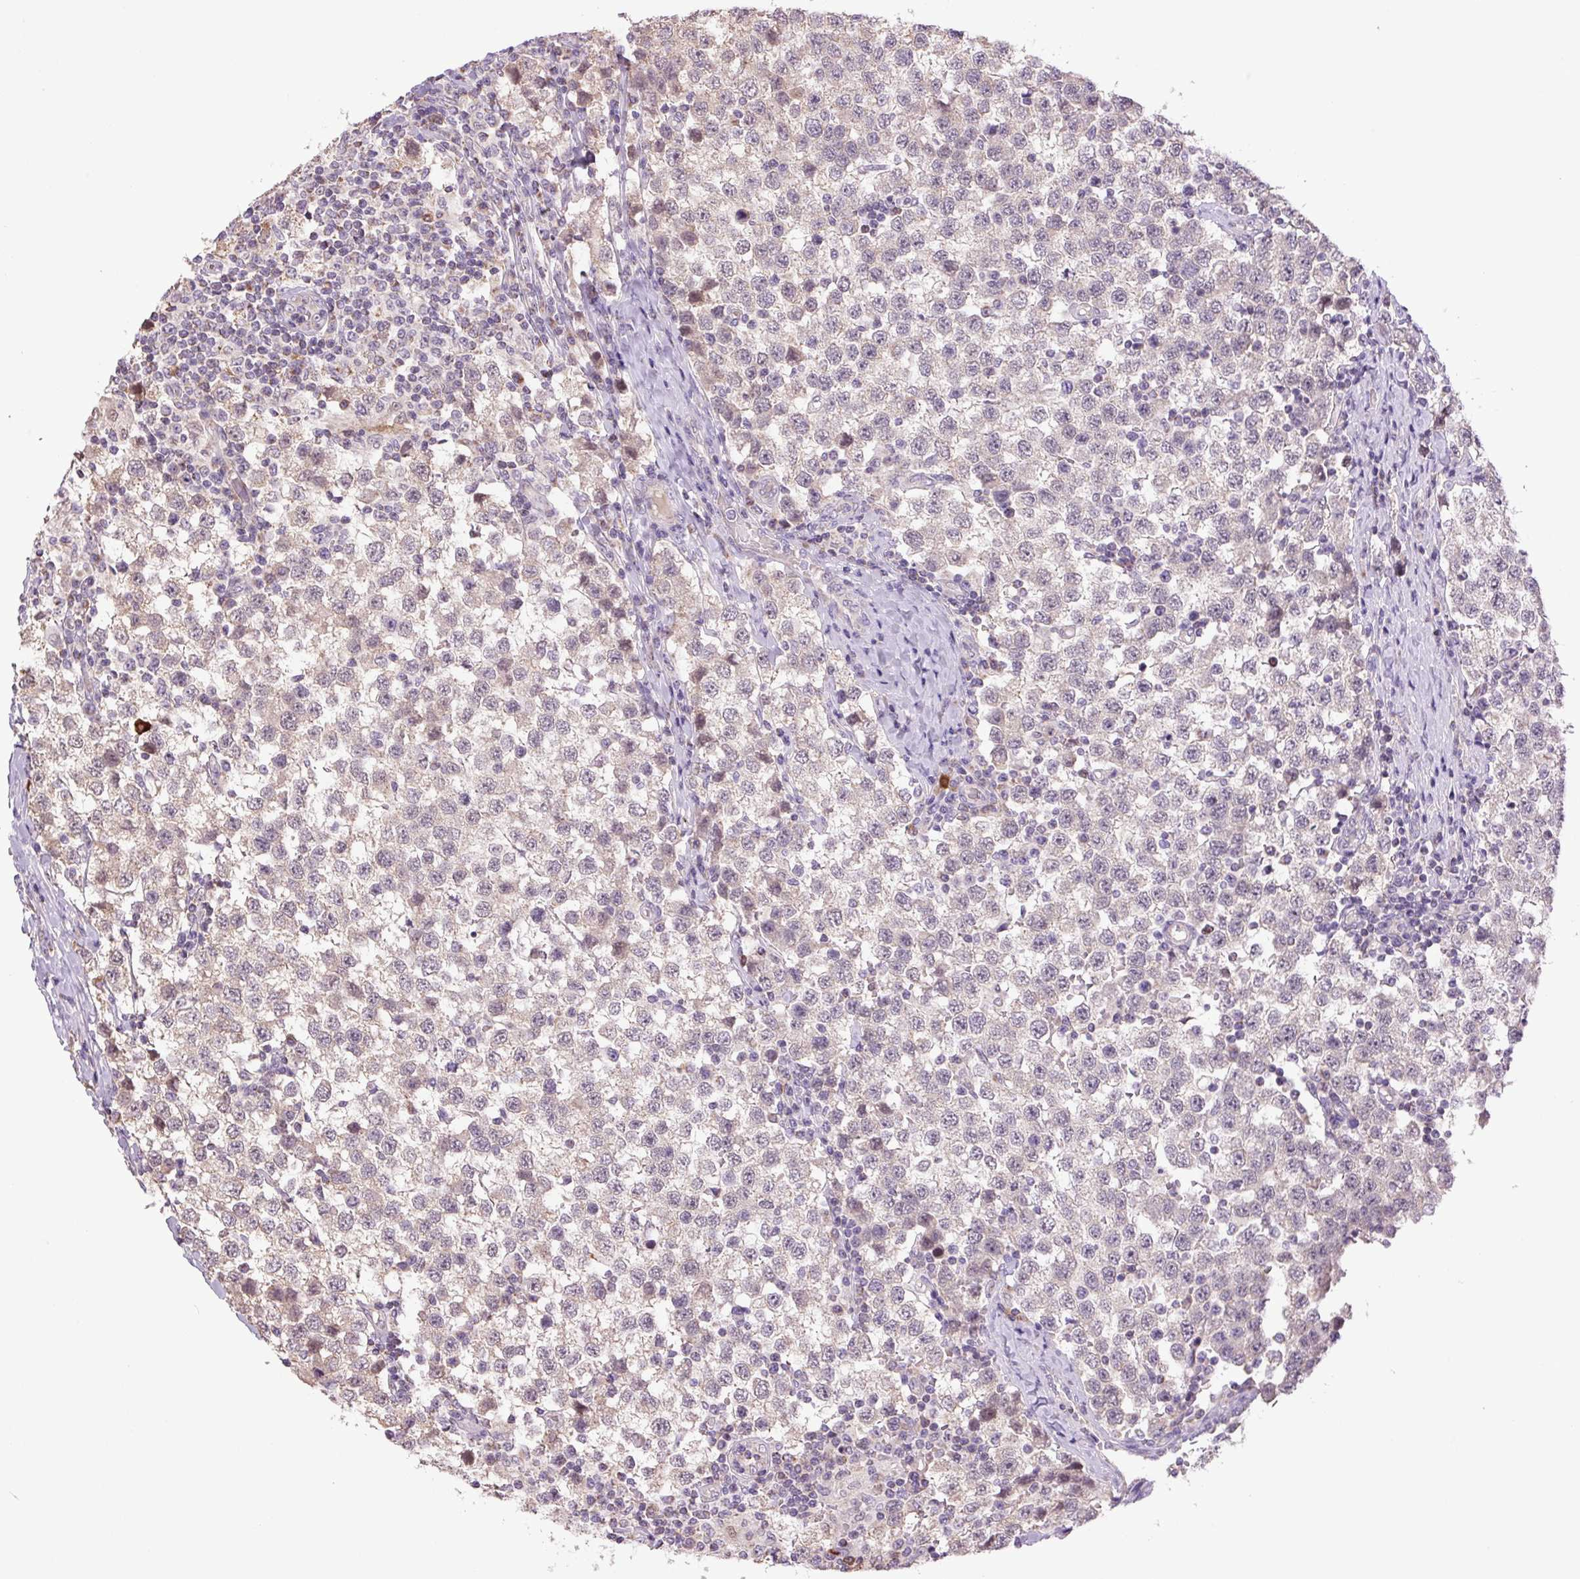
{"staining": {"intensity": "weak", "quantity": "<25%", "location": "nuclear"}, "tissue": "testis cancer", "cell_type": "Tumor cells", "image_type": "cancer", "snomed": [{"axis": "morphology", "description": "Seminoma, NOS"}, {"axis": "topography", "description": "Testis"}], "caption": "Image shows no protein positivity in tumor cells of seminoma (testis) tissue.", "gene": "SGF29", "patient": {"sex": "male", "age": 34}}